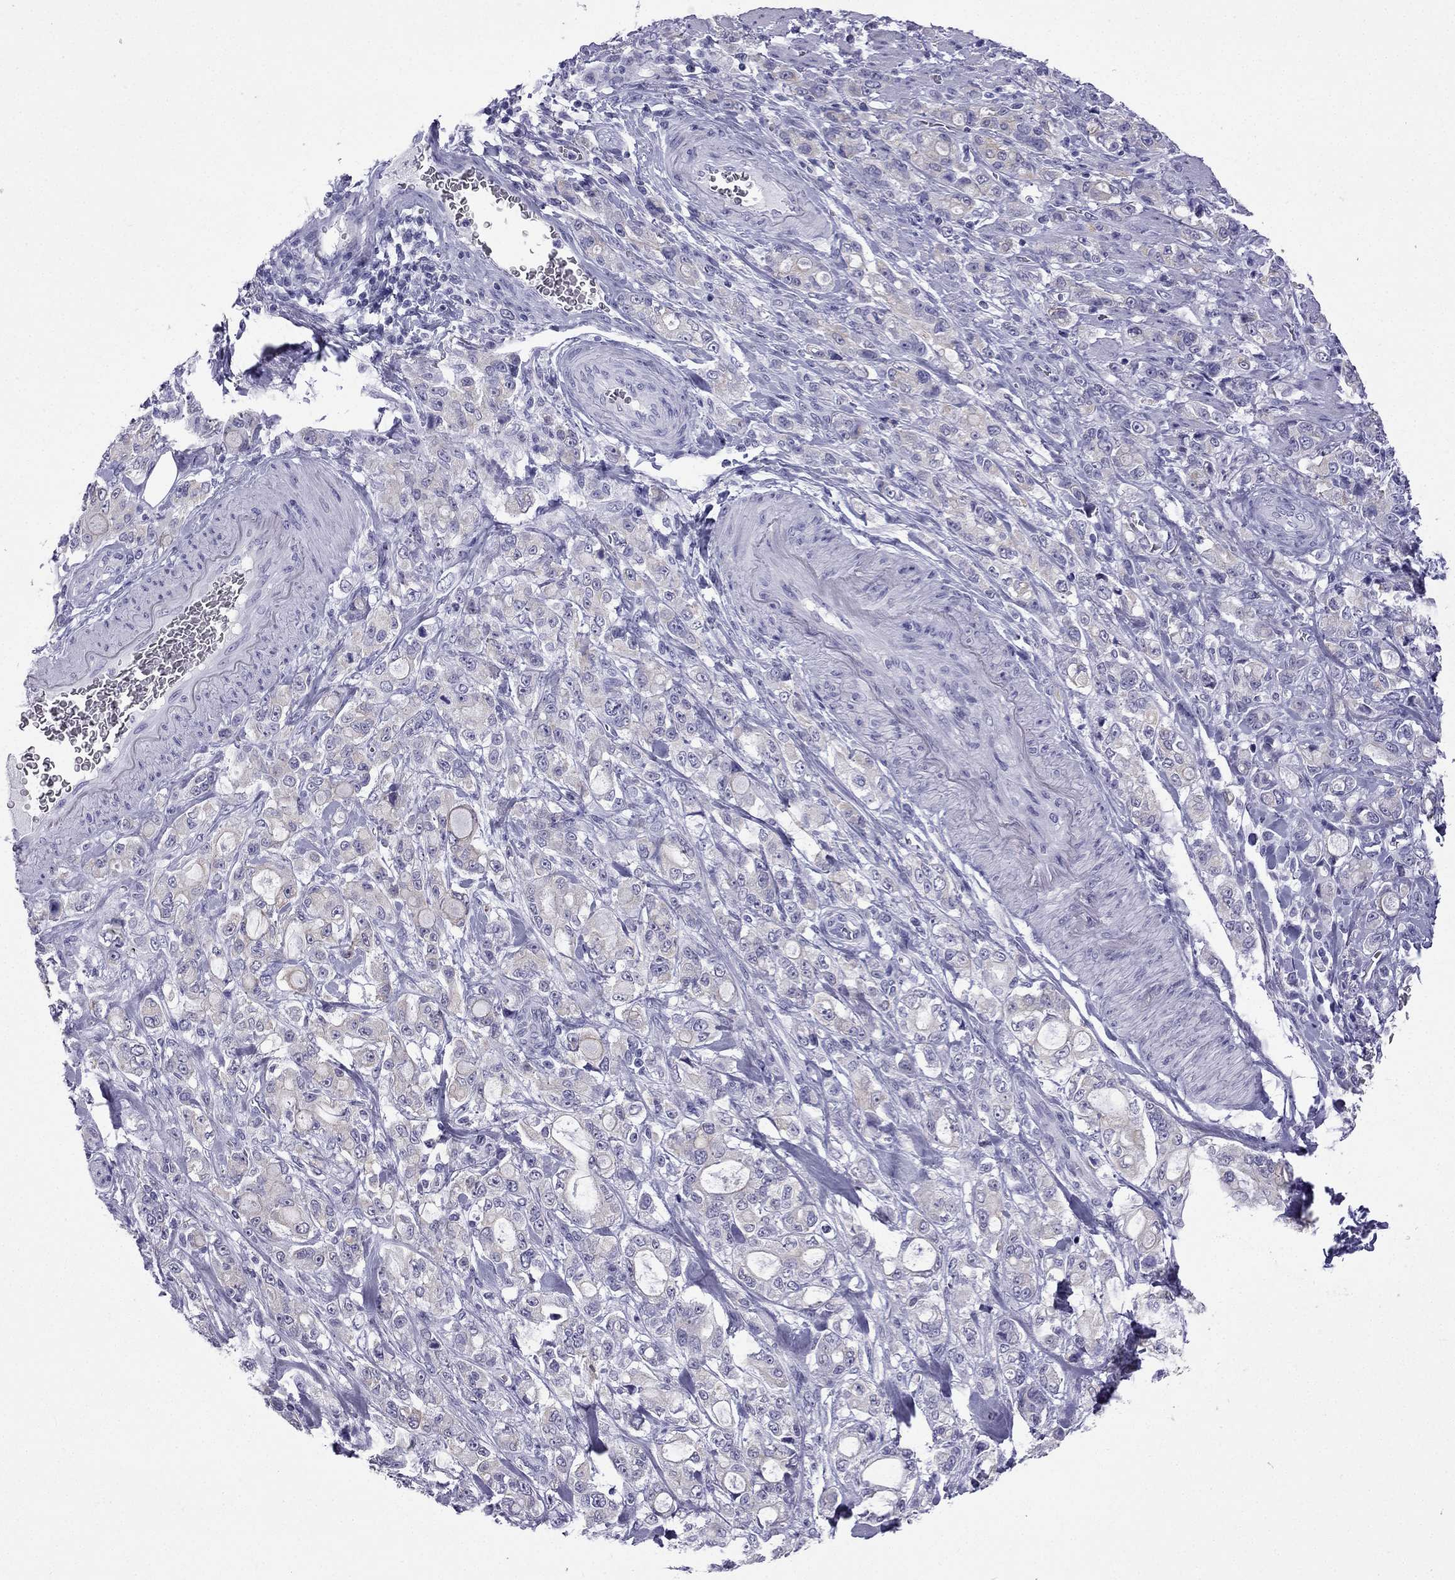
{"staining": {"intensity": "negative", "quantity": "none", "location": "none"}, "tissue": "stomach cancer", "cell_type": "Tumor cells", "image_type": "cancer", "snomed": [{"axis": "morphology", "description": "Adenocarcinoma, NOS"}, {"axis": "topography", "description": "Stomach"}], "caption": "Stomach cancer (adenocarcinoma) stained for a protein using immunohistochemistry displays no staining tumor cells.", "gene": "GJA8", "patient": {"sex": "male", "age": 63}}